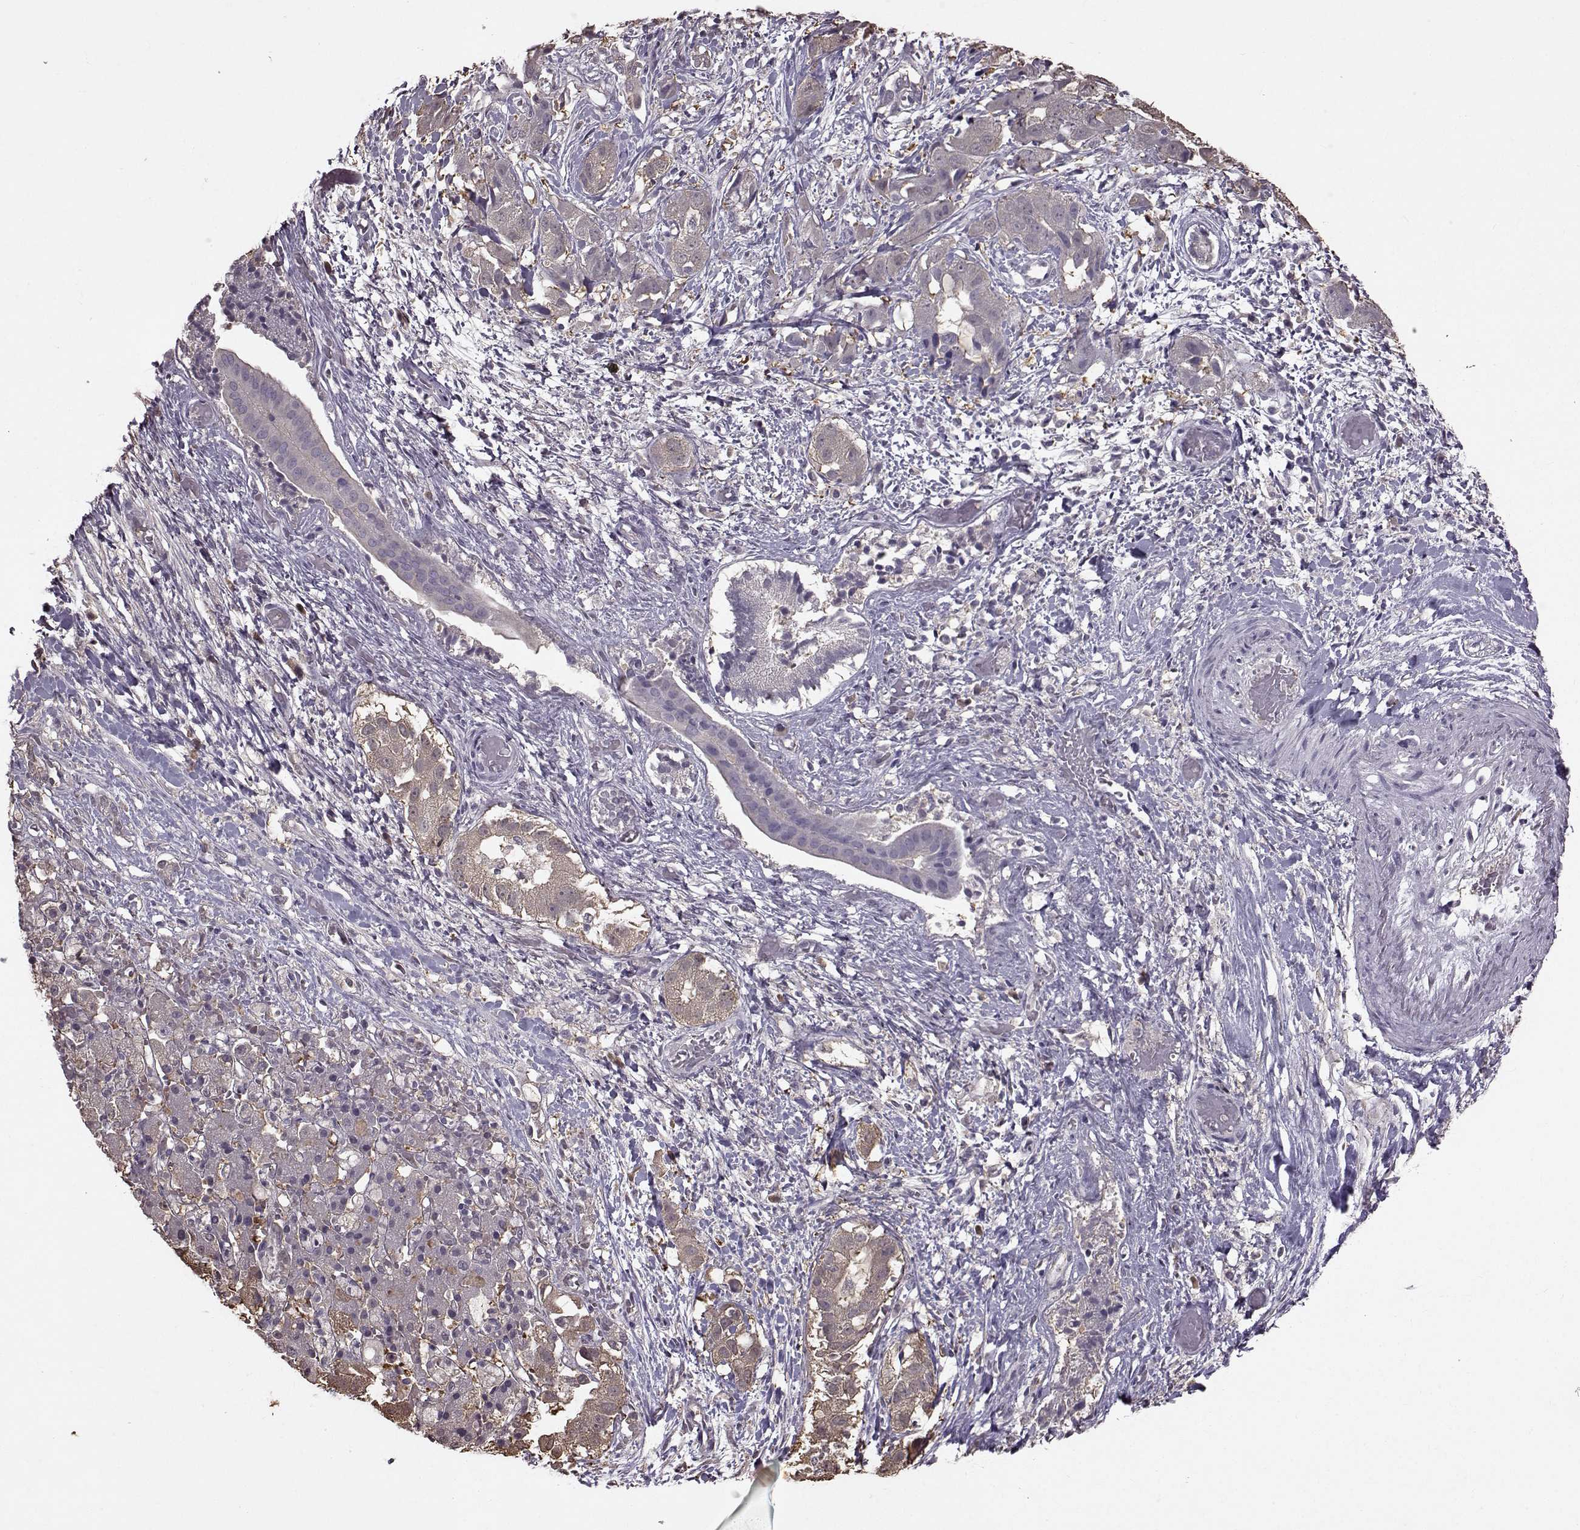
{"staining": {"intensity": "weak", "quantity": "25%-75%", "location": "cytoplasmic/membranous"}, "tissue": "liver cancer", "cell_type": "Tumor cells", "image_type": "cancer", "snomed": [{"axis": "morphology", "description": "Cholangiocarcinoma"}, {"axis": "topography", "description": "Liver"}], "caption": "Protein analysis of cholangiocarcinoma (liver) tissue displays weak cytoplasmic/membranous positivity in about 25%-75% of tumor cells.", "gene": "NME1-NME2", "patient": {"sex": "female", "age": 52}}